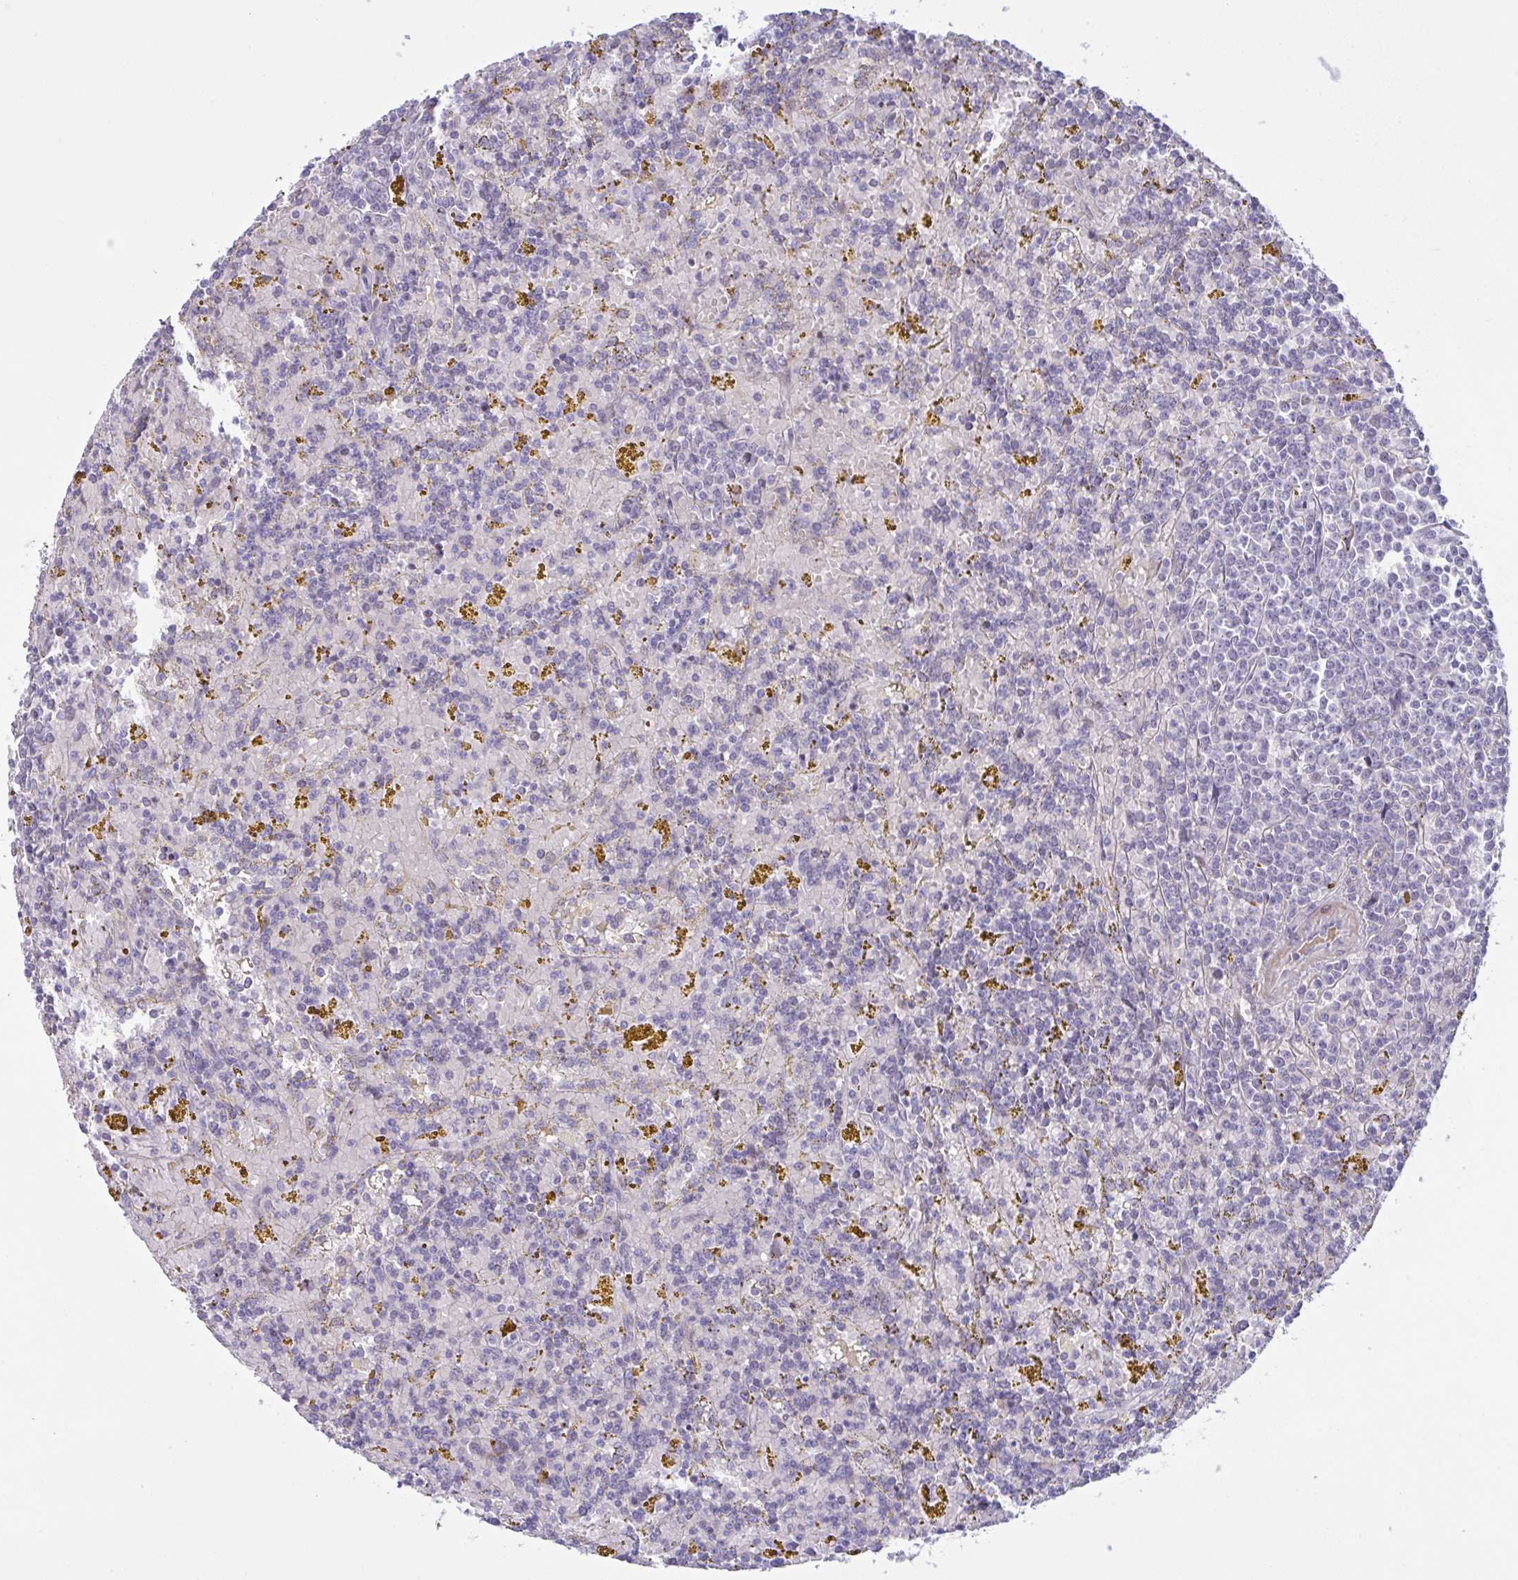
{"staining": {"intensity": "negative", "quantity": "none", "location": "none"}, "tissue": "lymphoma", "cell_type": "Tumor cells", "image_type": "cancer", "snomed": [{"axis": "morphology", "description": "Malignant lymphoma, non-Hodgkin's type, Low grade"}, {"axis": "topography", "description": "Spleen"}, {"axis": "topography", "description": "Lymph node"}], "caption": "DAB (3,3'-diaminobenzidine) immunohistochemical staining of human lymphoma exhibits no significant staining in tumor cells.", "gene": "VWC2", "patient": {"sex": "female", "age": 66}}